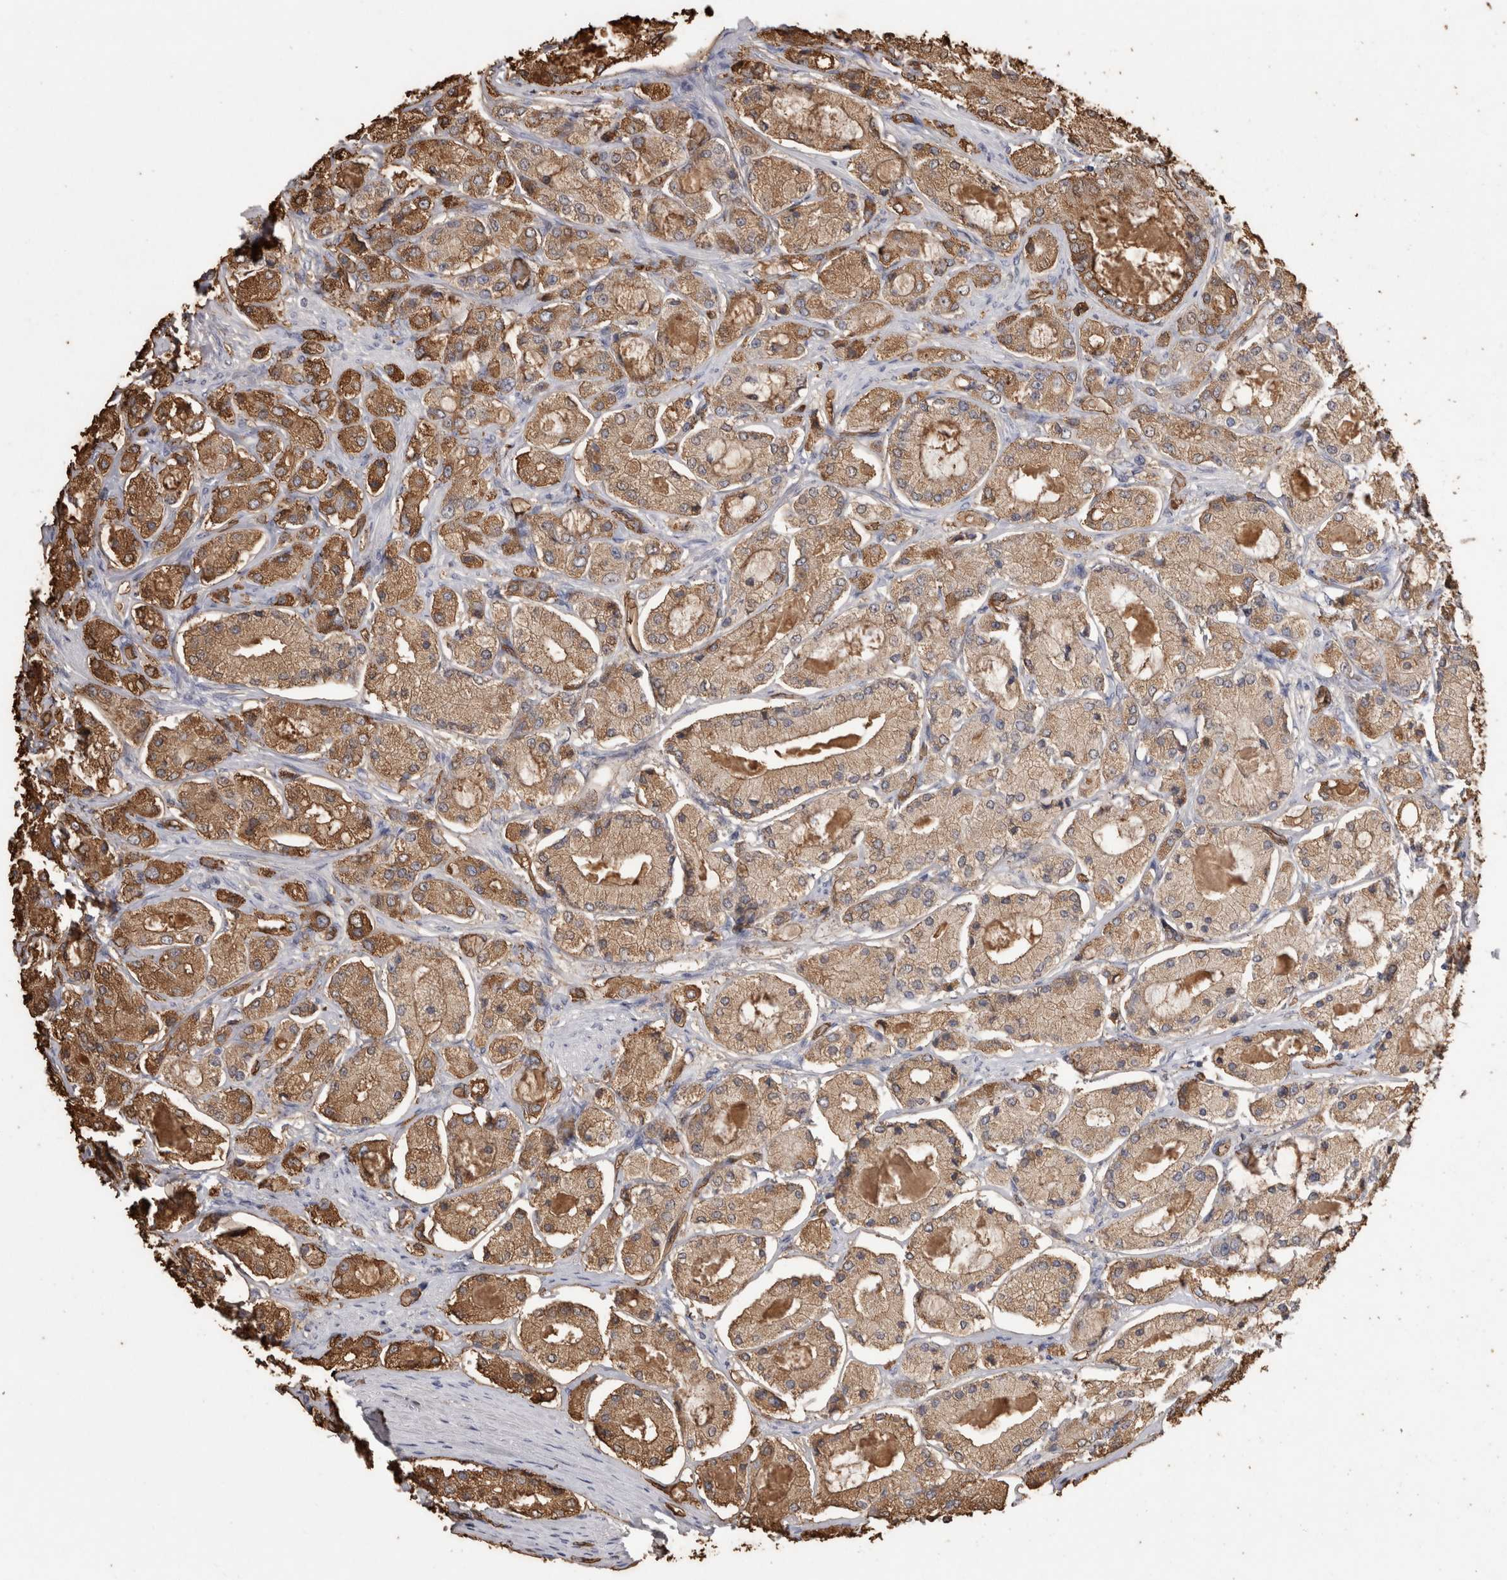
{"staining": {"intensity": "moderate", "quantity": ">75%", "location": "cytoplasmic/membranous"}, "tissue": "prostate cancer", "cell_type": "Tumor cells", "image_type": "cancer", "snomed": [{"axis": "morphology", "description": "Adenocarcinoma, High grade"}, {"axis": "topography", "description": "Prostate"}], "caption": "This micrograph shows immunohistochemistry staining of high-grade adenocarcinoma (prostate), with medium moderate cytoplasmic/membranous expression in approximately >75% of tumor cells.", "gene": "IL17RC", "patient": {"sex": "male", "age": 65}}